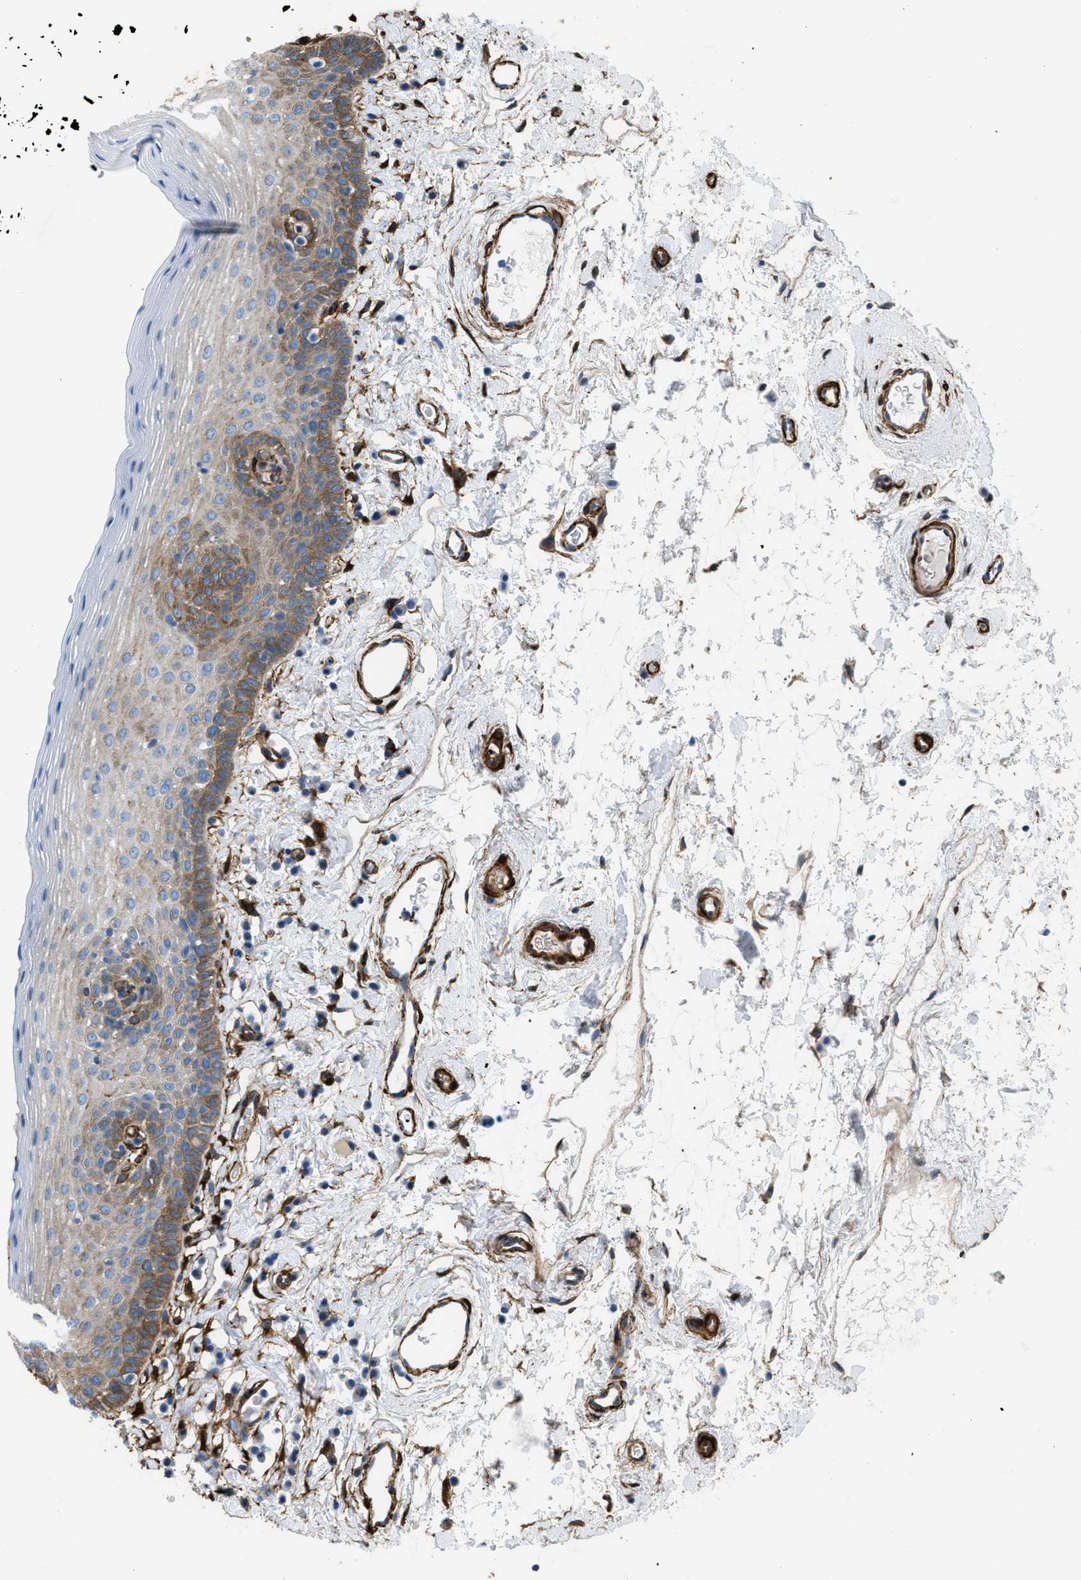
{"staining": {"intensity": "moderate", "quantity": "25%-75%", "location": "cytoplasmic/membranous"}, "tissue": "oral mucosa", "cell_type": "Squamous epithelial cells", "image_type": "normal", "snomed": [{"axis": "morphology", "description": "Normal tissue, NOS"}, {"axis": "topography", "description": "Oral tissue"}], "caption": "Protein positivity by IHC displays moderate cytoplasmic/membranous positivity in approximately 25%-75% of squamous epithelial cells in unremarkable oral mucosa.", "gene": "CALD1", "patient": {"sex": "male", "age": 66}}